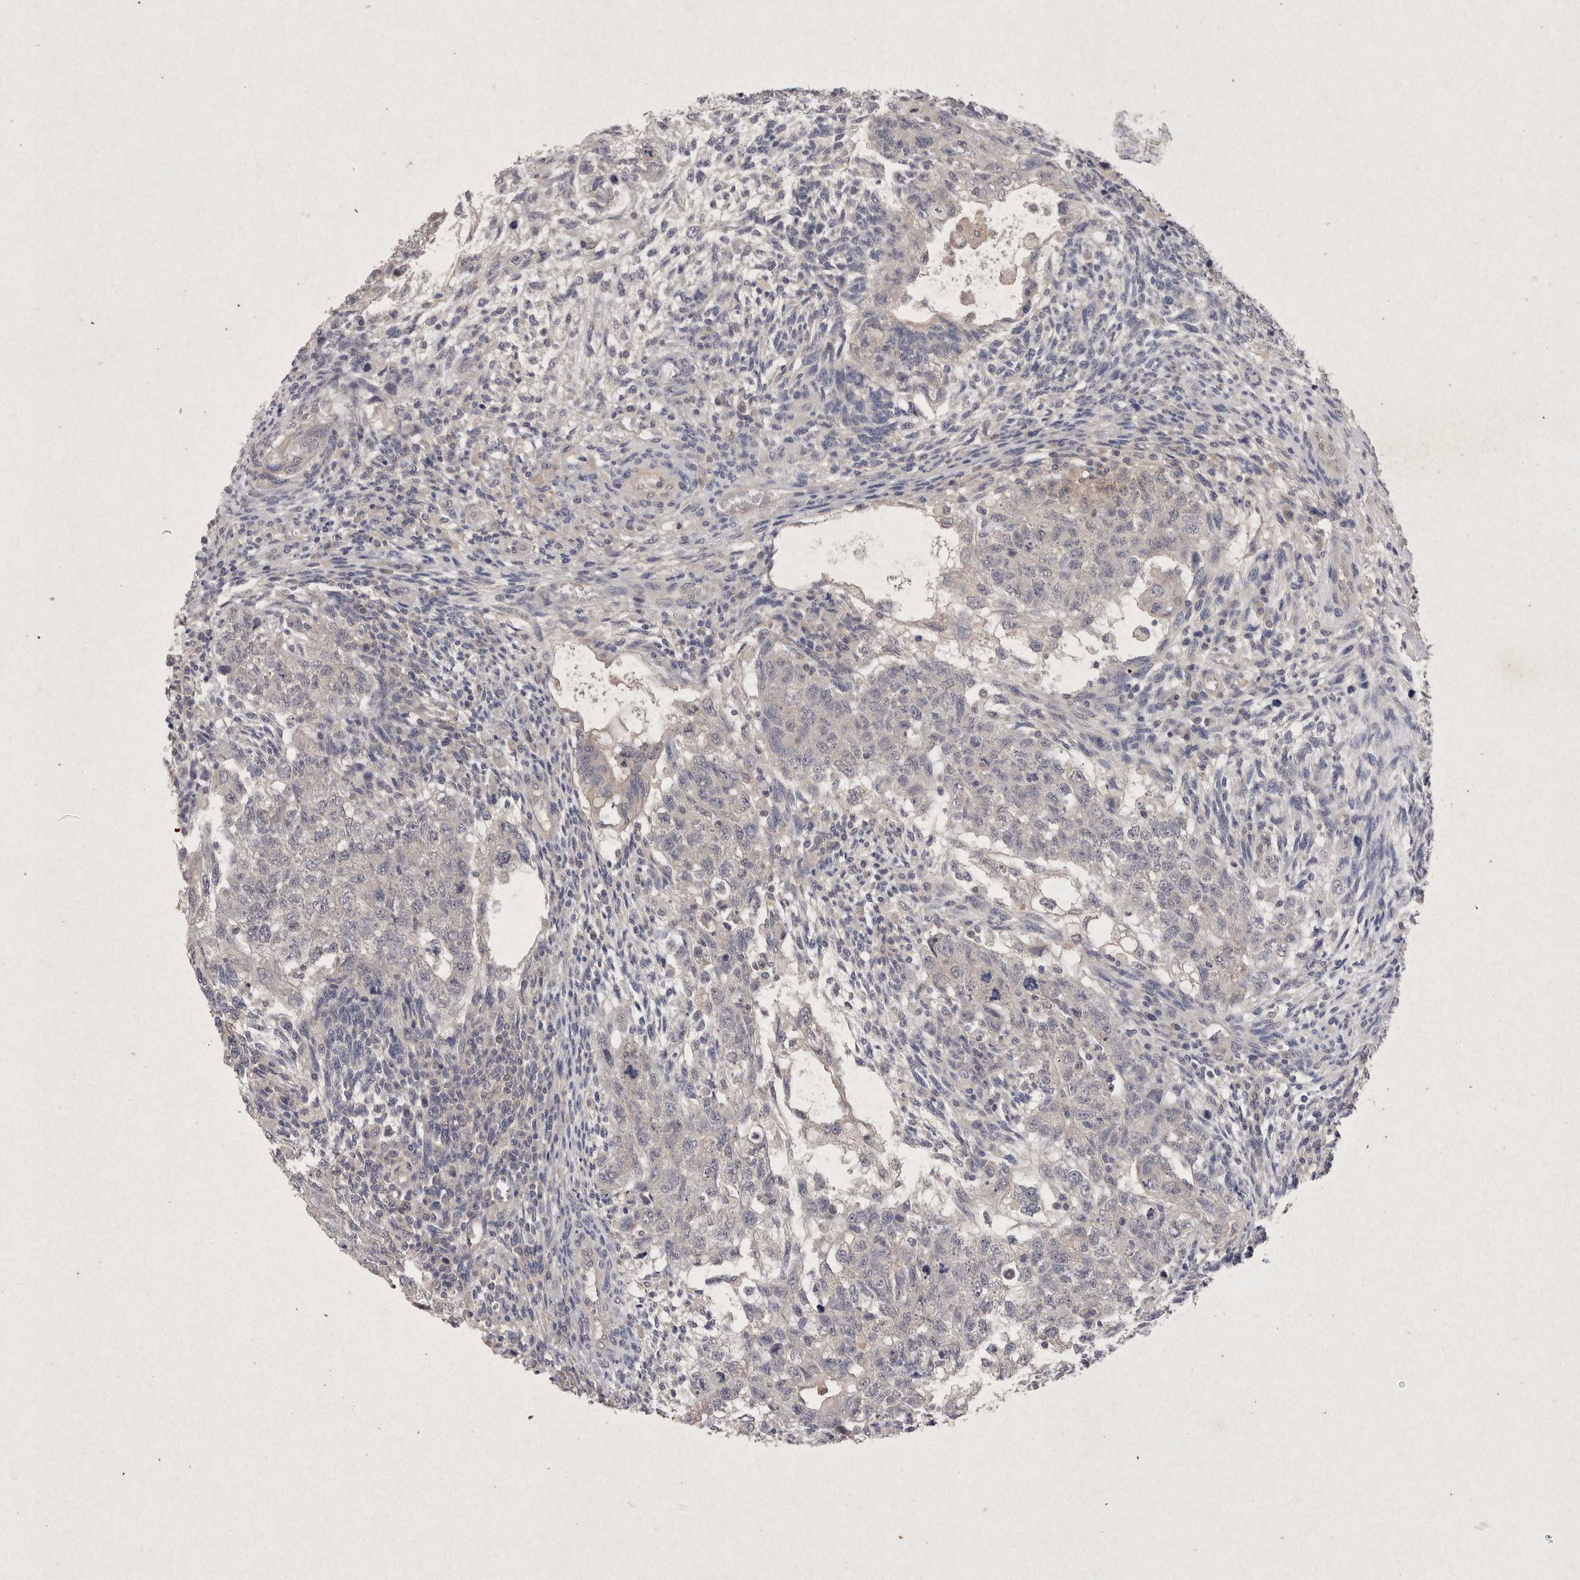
{"staining": {"intensity": "negative", "quantity": "none", "location": "none"}, "tissue": "testis cancer", "cell_type": "Tumor cells", "image_type": "cancer", "snomed": [{"axis": "morphology", "description": "Normal tissue, NOS"}, {"axis": "morphology", "description": "Carcinoma, Embryonal, NOS"}, {"axis": "topography", "description": "Testis"}], "caption": "Immunohistochemical staining of testis cancer (embryonal carcinoma) reveals no significant expression in tumor cells.", "gene": "RASSF3", "patient": {"sex": "male", "age": 36}}